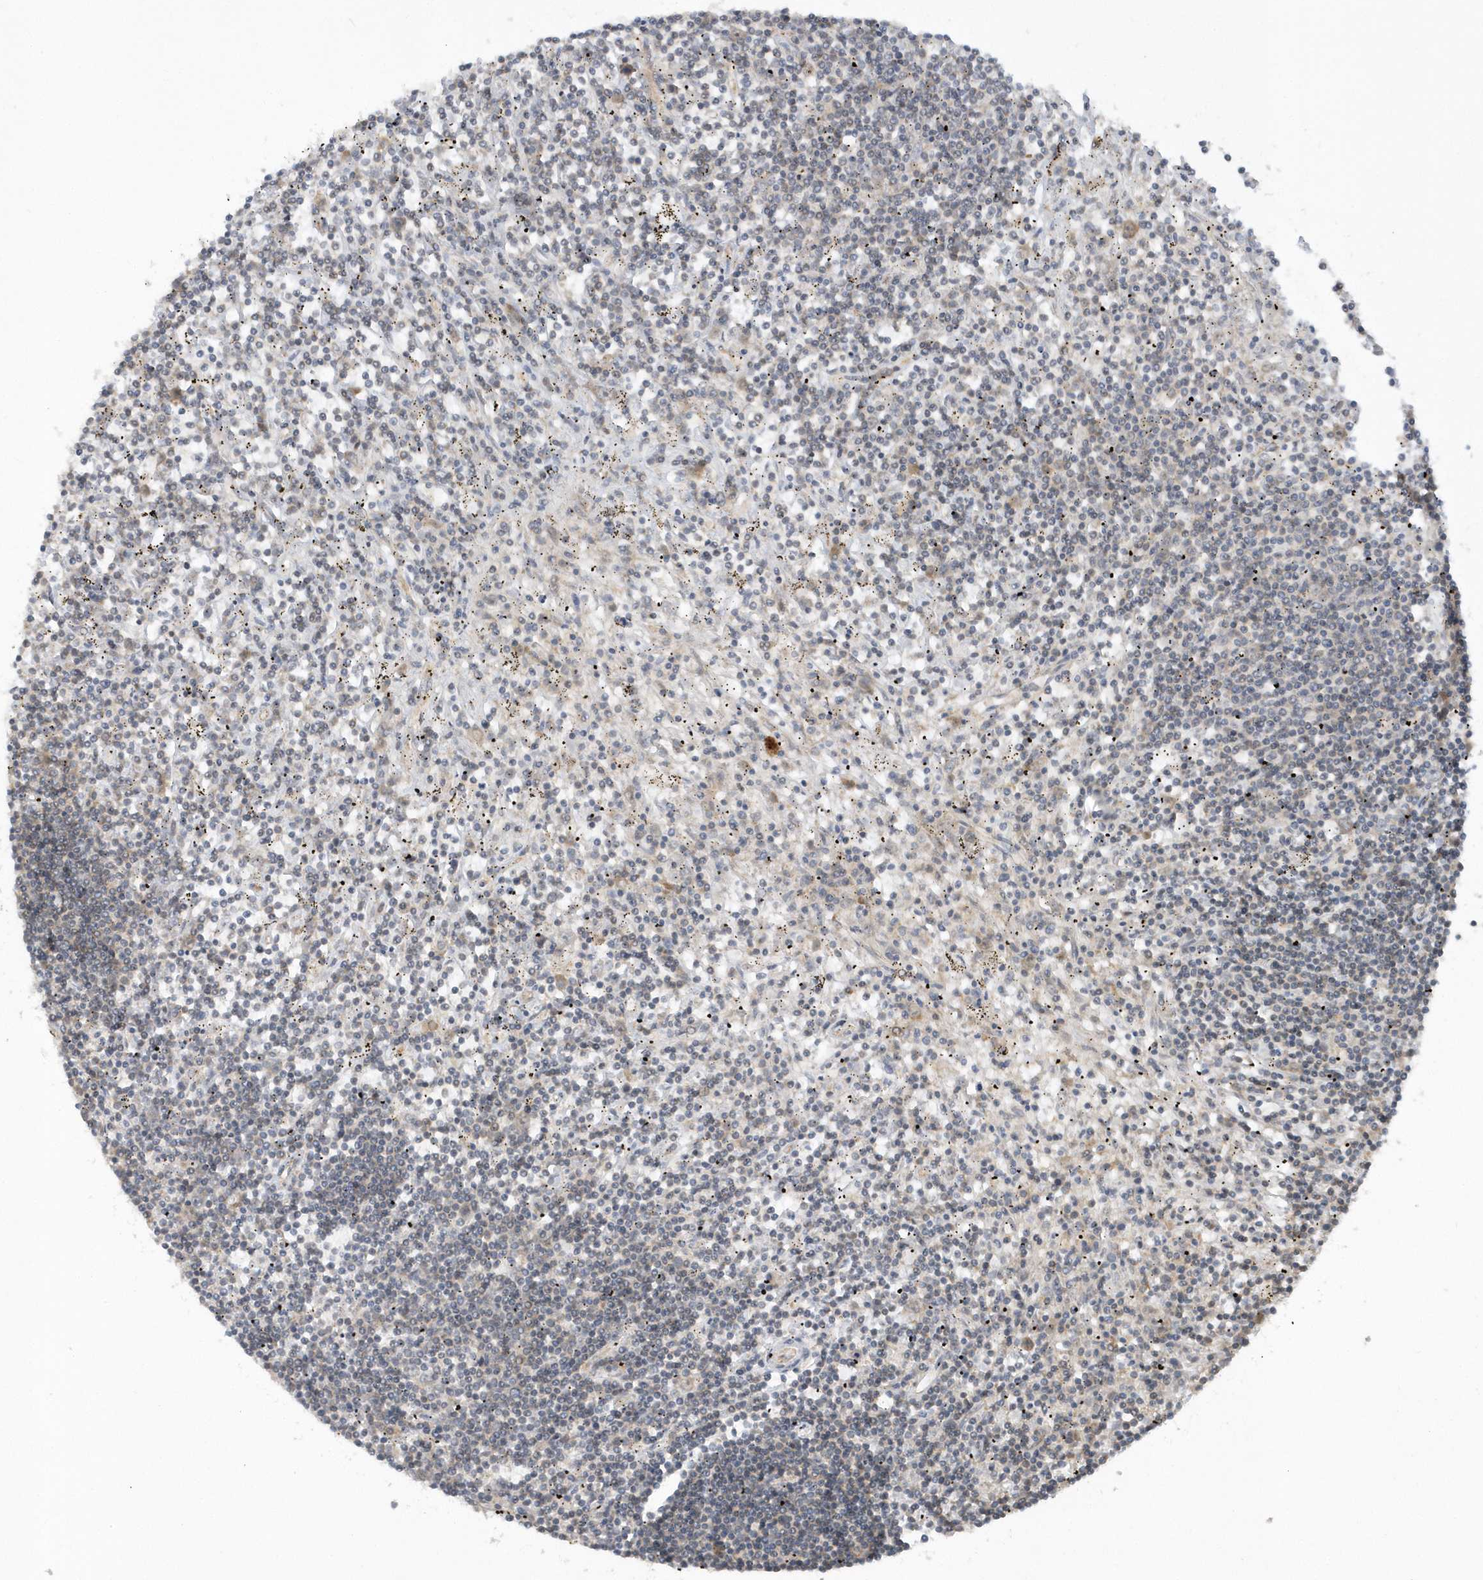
{"staining": {"intensity": "negative", "quantity": "none", "location": "none"}, "tissue": "lymphoma", "cell_type": "Tumor cells", "image_type": "cancer", "snomed": [{"axis": "morphology", "description": "Malignant lymphoma, non-Hodgkin's type, Low grade"}, {"axis": "topography", "description": "Spleen"}], "caption": "This is a image of immunohistochemistry staining of malignant lymphoma, non-Hodgkin's type (low-grade), which shows no staining in tumor cells. Brightfield microscopy of IHC stained with DAB (brown) and hematoxylin (blue), captured at high magnification.", "gene": "THG1L", "patient": {"sex": "male", "age": 76}}